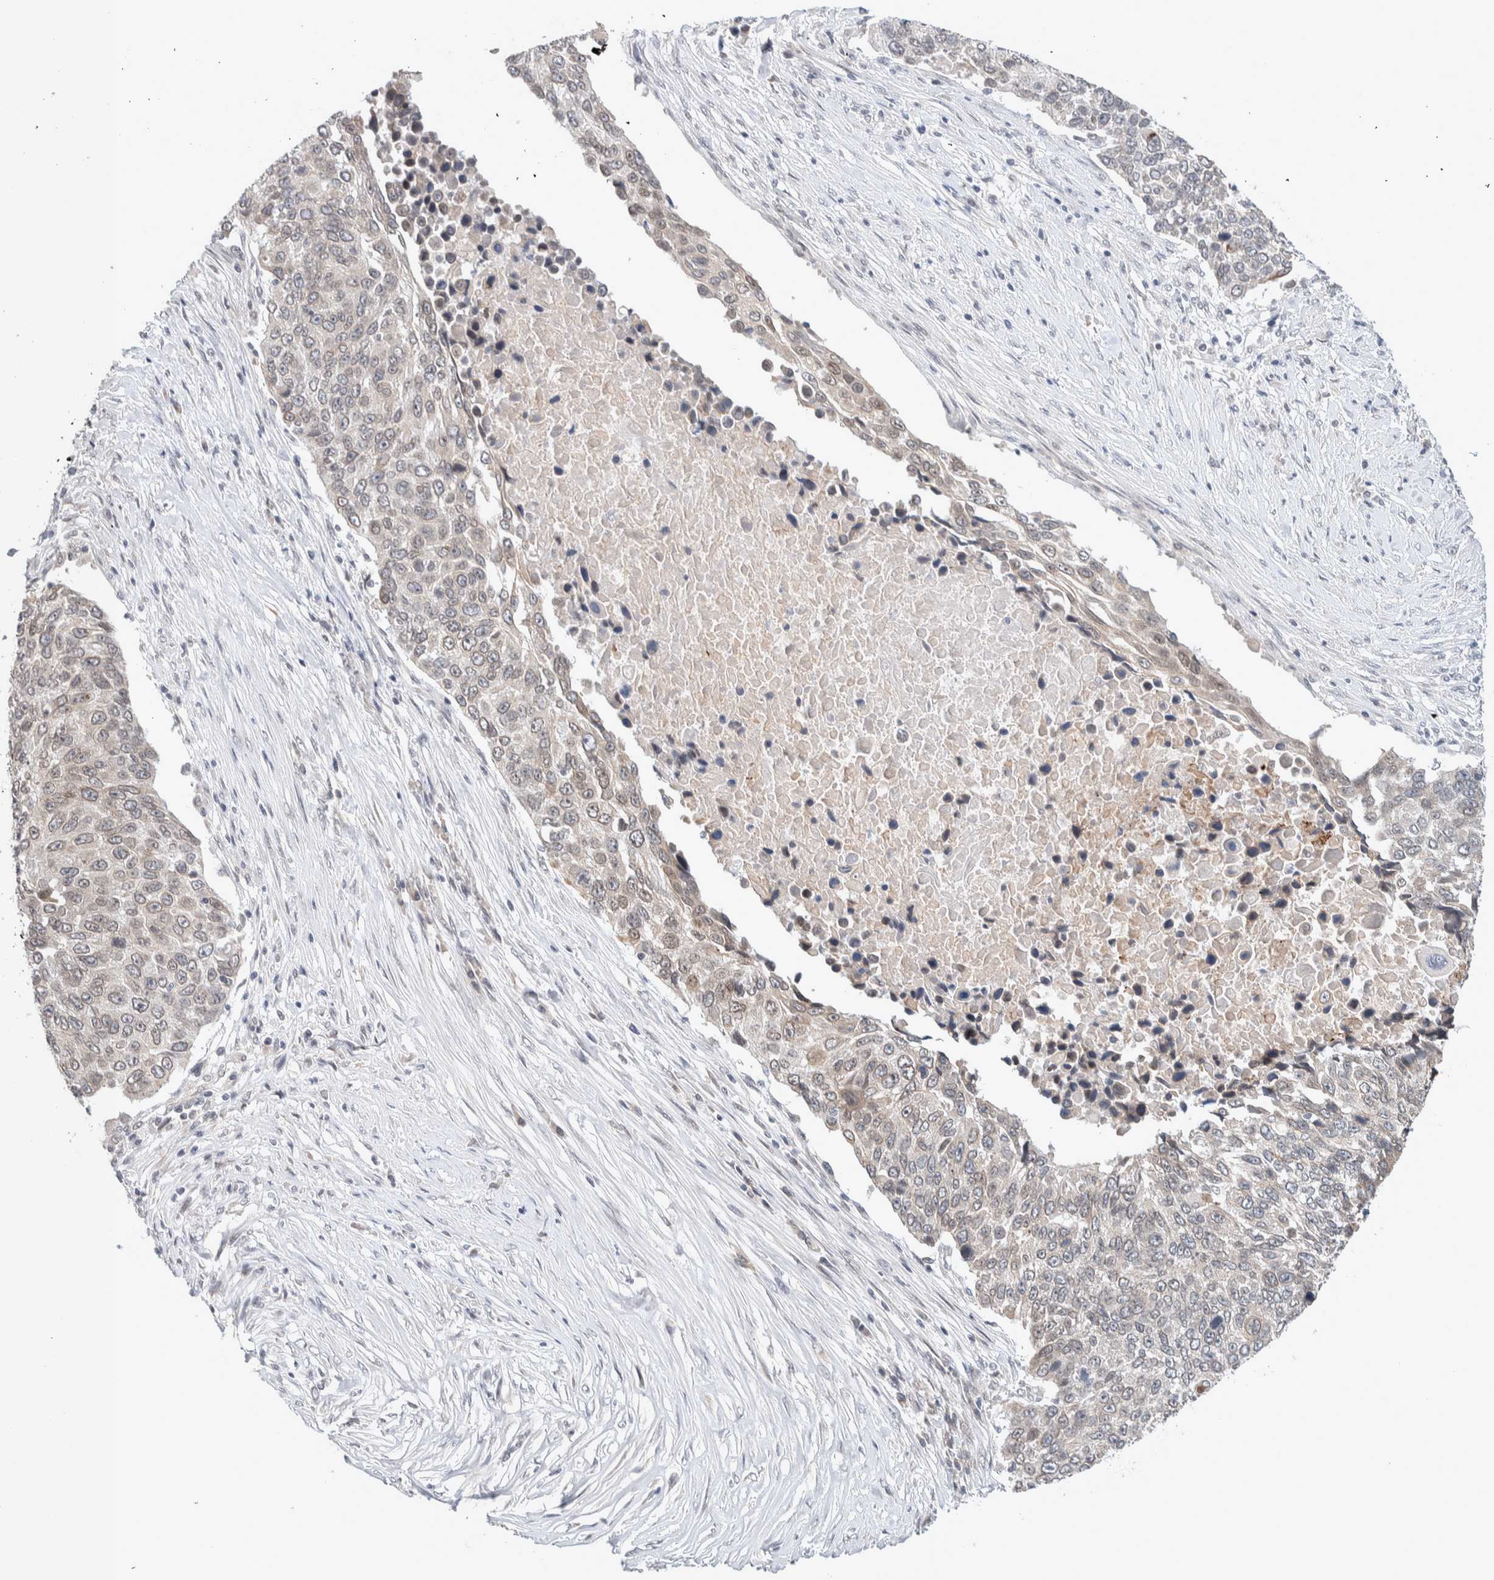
{"staining": {"intensity": "weak", "quantity": "25%-75%", "location": "cytoplasmic/membranous,nuclear"}, "tissue": "lung cancer", "cell_type": "Tumor cells", "image_type": "cancer", "snomed": [{"axis": "morphology", "description": "Squamous cell carcinoma, NOS"}, {"axis": "topography", "description": "Lung"}], "caption": "The histopathology image demonstrates staining of lung cancer (squamous cell carcinoma), revealing weak cytoplasmic/membranous and nuclear protein positivity (brown color) within tumor cells.", "gene": "CRAT", "patient": {"sex": "male", "age": 66}}